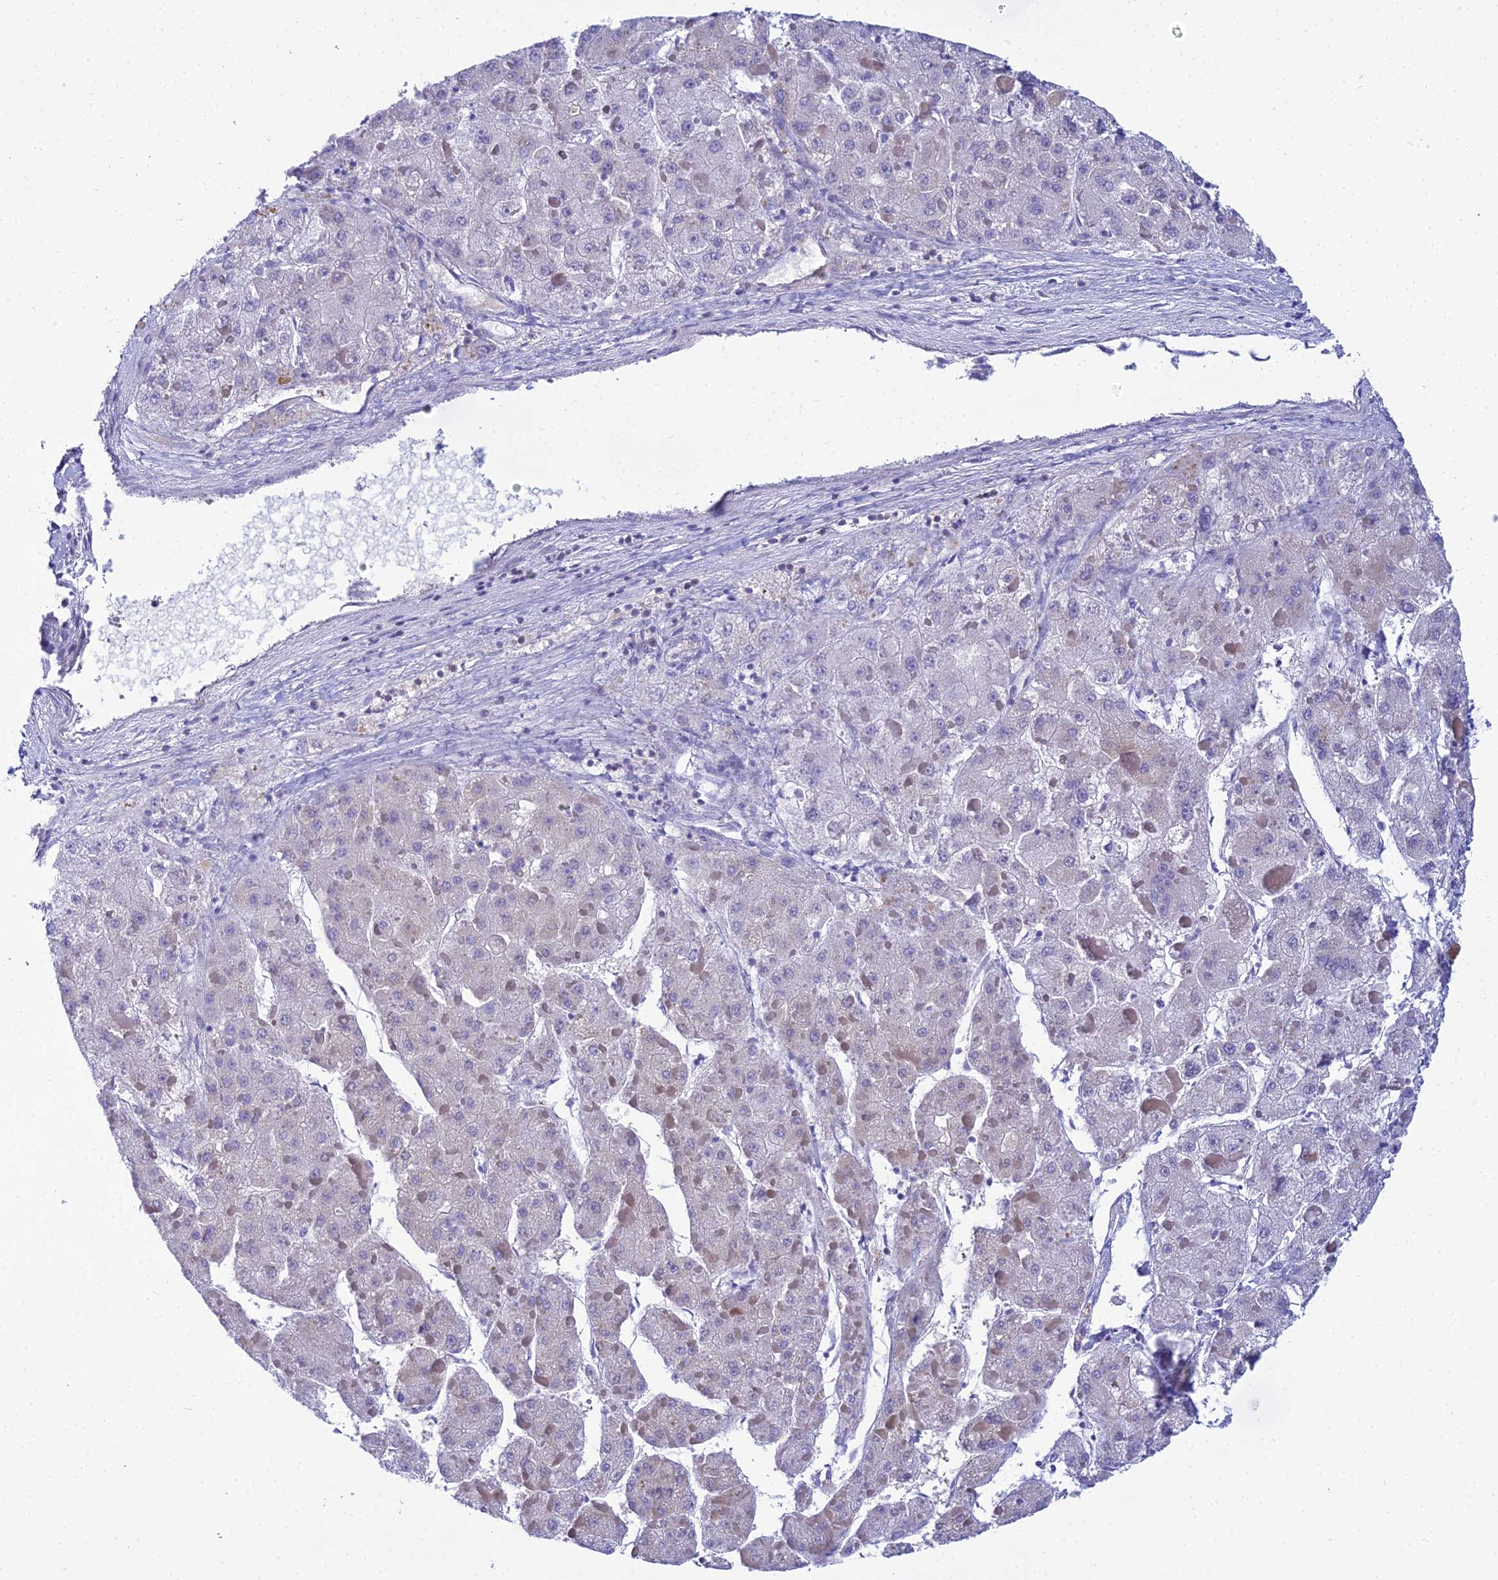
{"staining": {"intensity": "negative", "quantity": "none", "location": "none"}, "tissue": "liver cancer", "cell_type": "Tumor cells", "image_type": "cancer", "snomed": [{"axis": "morphology", "description": "Carcinoma, Hepatocellular, NOS"}, {"axis": "topography", "description": "Liver"}], "caption": "DAB immunohistochemical staining of liver hepatocellular carcinoma reveals no significant staining in tumor cells.", "gene": "ZMIZ1", "patient": {"sex": "female", "age": 73}}